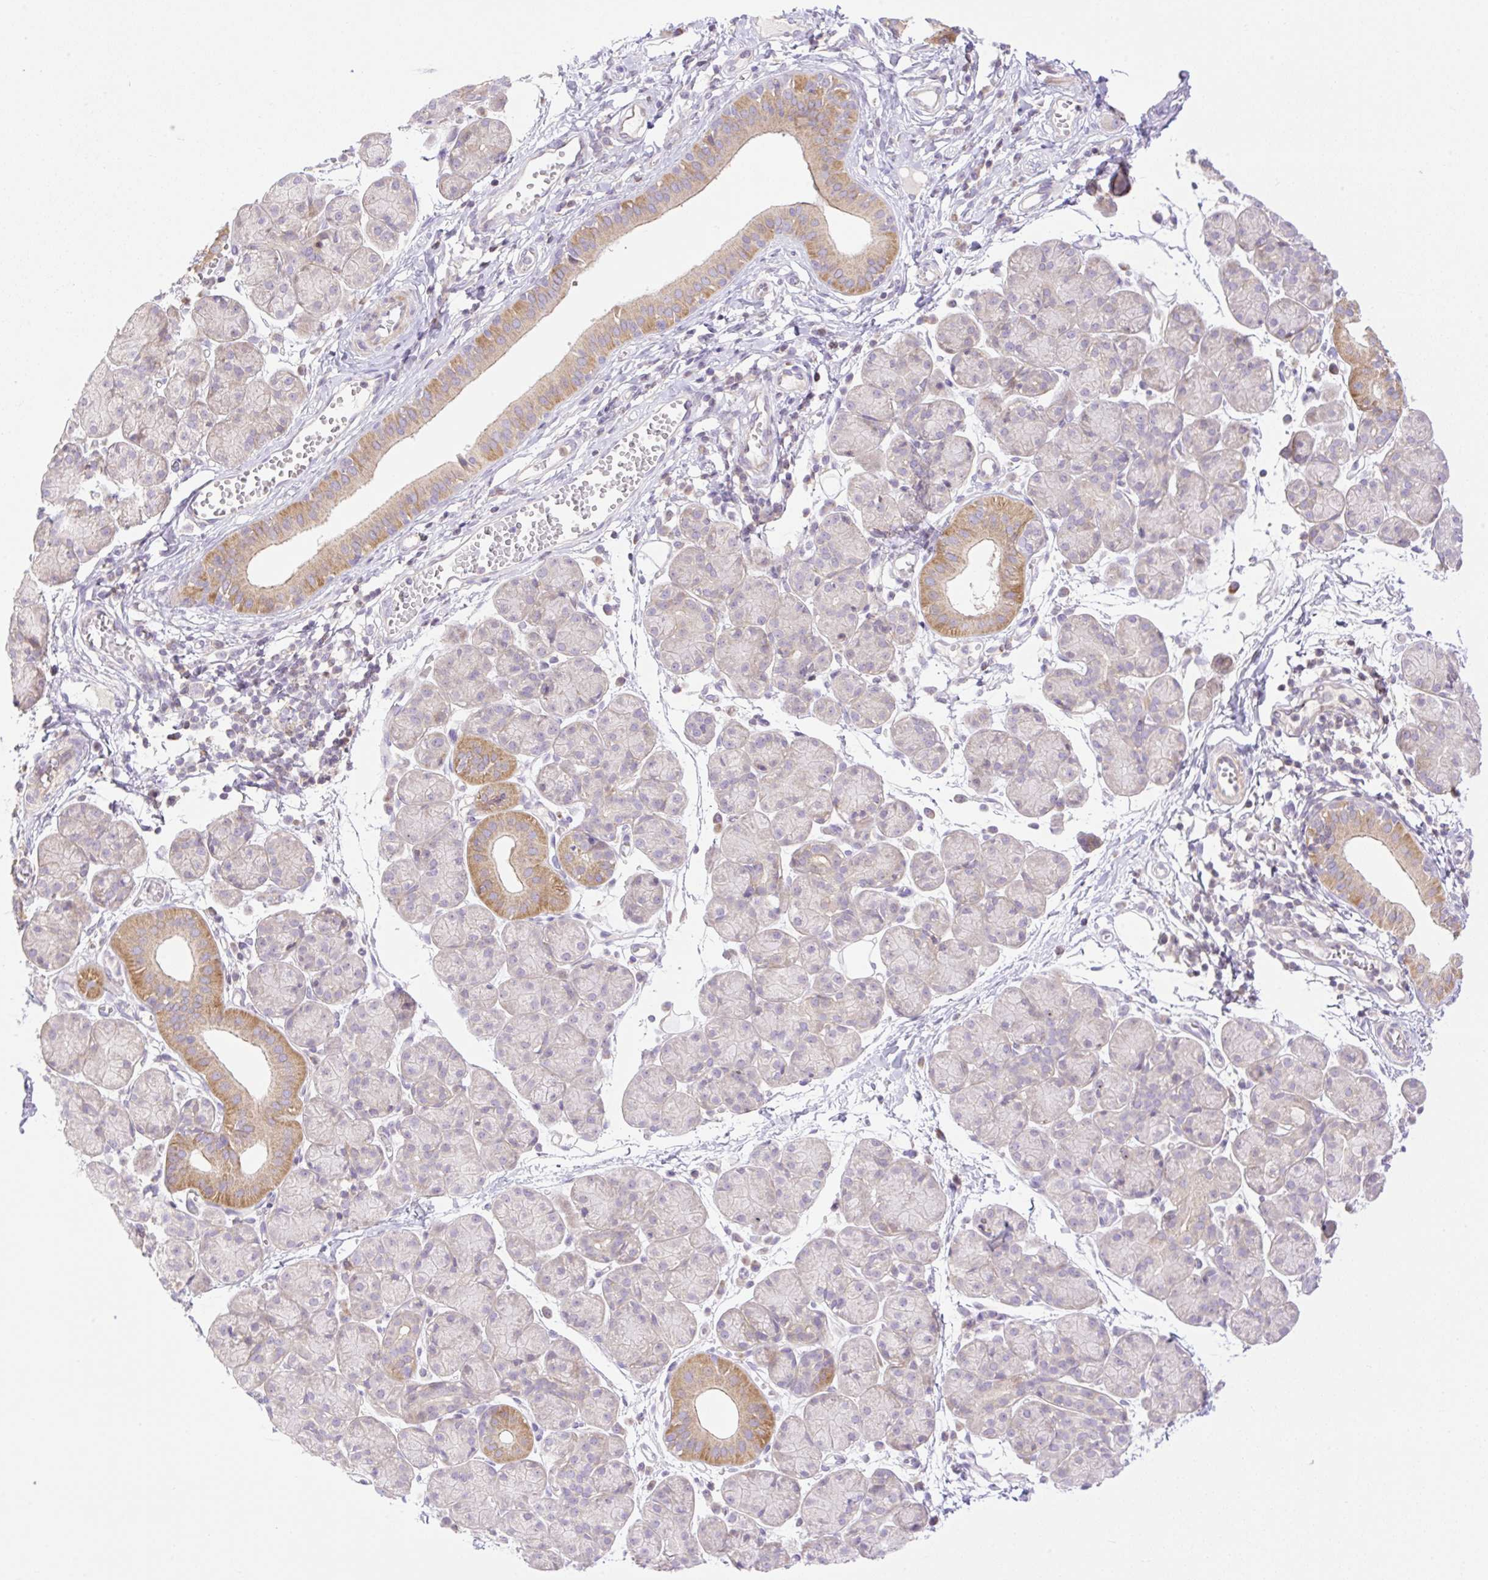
{"staining": {"intensity": "moderate", "quantity": "<25%", "location": "cytoplasmic/membranous"}, "tissue": "salivary gland", "cell_type": "Glandular cells", "image_type": "normal", "snomed": [{"axis": "morphology", "description": "Normal tissue, NOS"}, {"axis": "morphology", "description": "Inflammation, NOS"}, {"axis": "topography", "description": "Lymph node"}, {"axis": "topography", "description": "Salivary gland"}], "caption": "High-magnification brightfield microscopy of unremarkable salivary gland stained with DAB (brown) and counterstained with hematoxylin (blue). glandular cells exhibit moderate cytoplasmic/membranous staining is present in about<25% of cells. (DAB IHC, brown staining for protein, blue staining for nuclei).", "gene": "VPS25", "patient": {"sex": "male", "age": 3}}